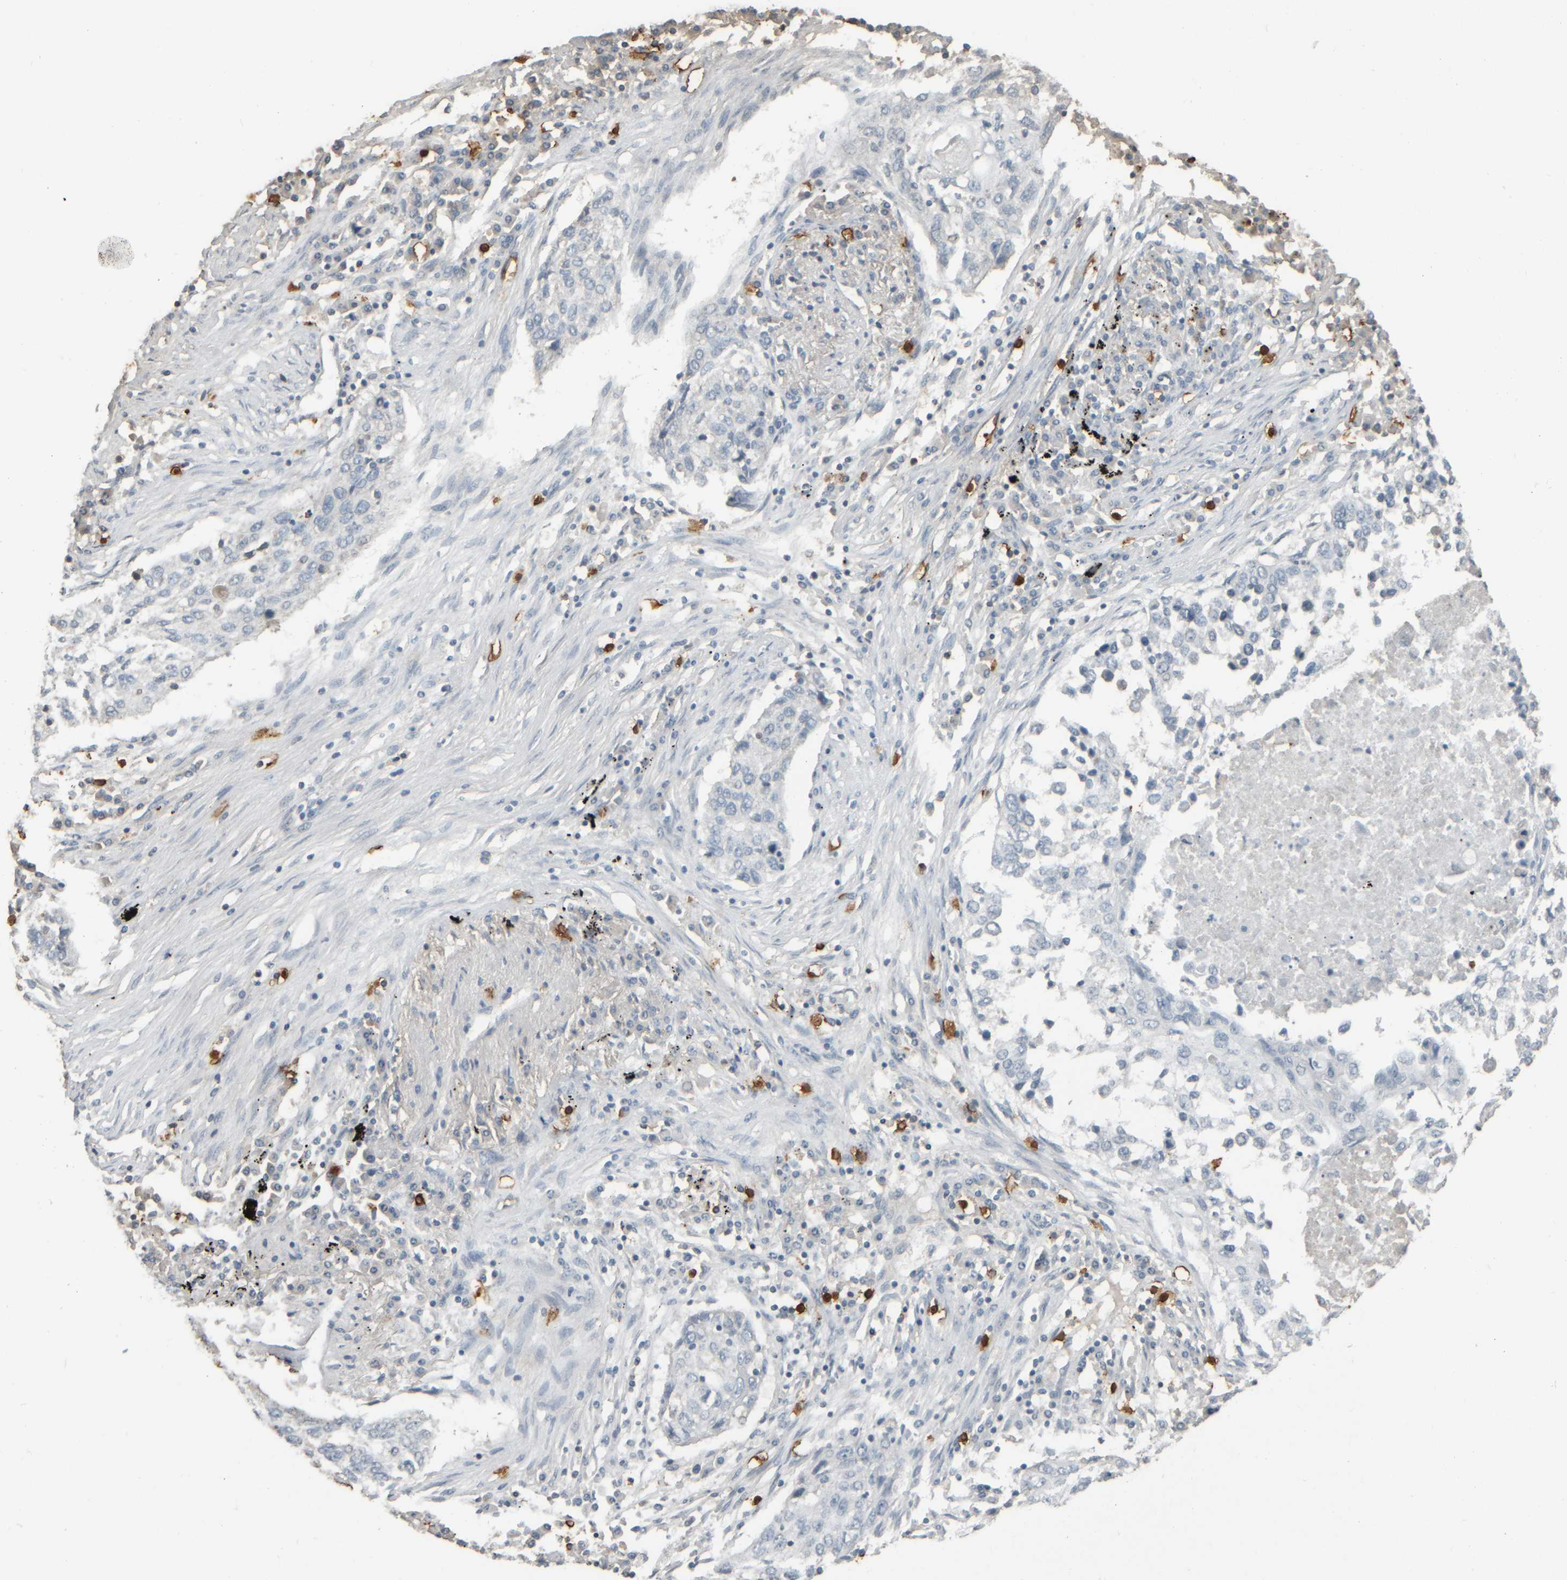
{"staining": {"intensity": "negative", "quantity": "none", "location": "none"}, "tissue": "lung cancer", "cell_type": "Tumor cells", "image_type": "cancer", "snomed": [{"axis": "morphology", "description": "Squamous cell carcinoma, NOS"}, {"axis": "topography", "description": "Lung"}], "caption": "DAB immunohistochemical staining of human lung cancer (squamous cell carcinoma) shows no significant staining in tumor cells.", "gene": "TPSAB1", "patient": {"sex": "female", "age": 63}}